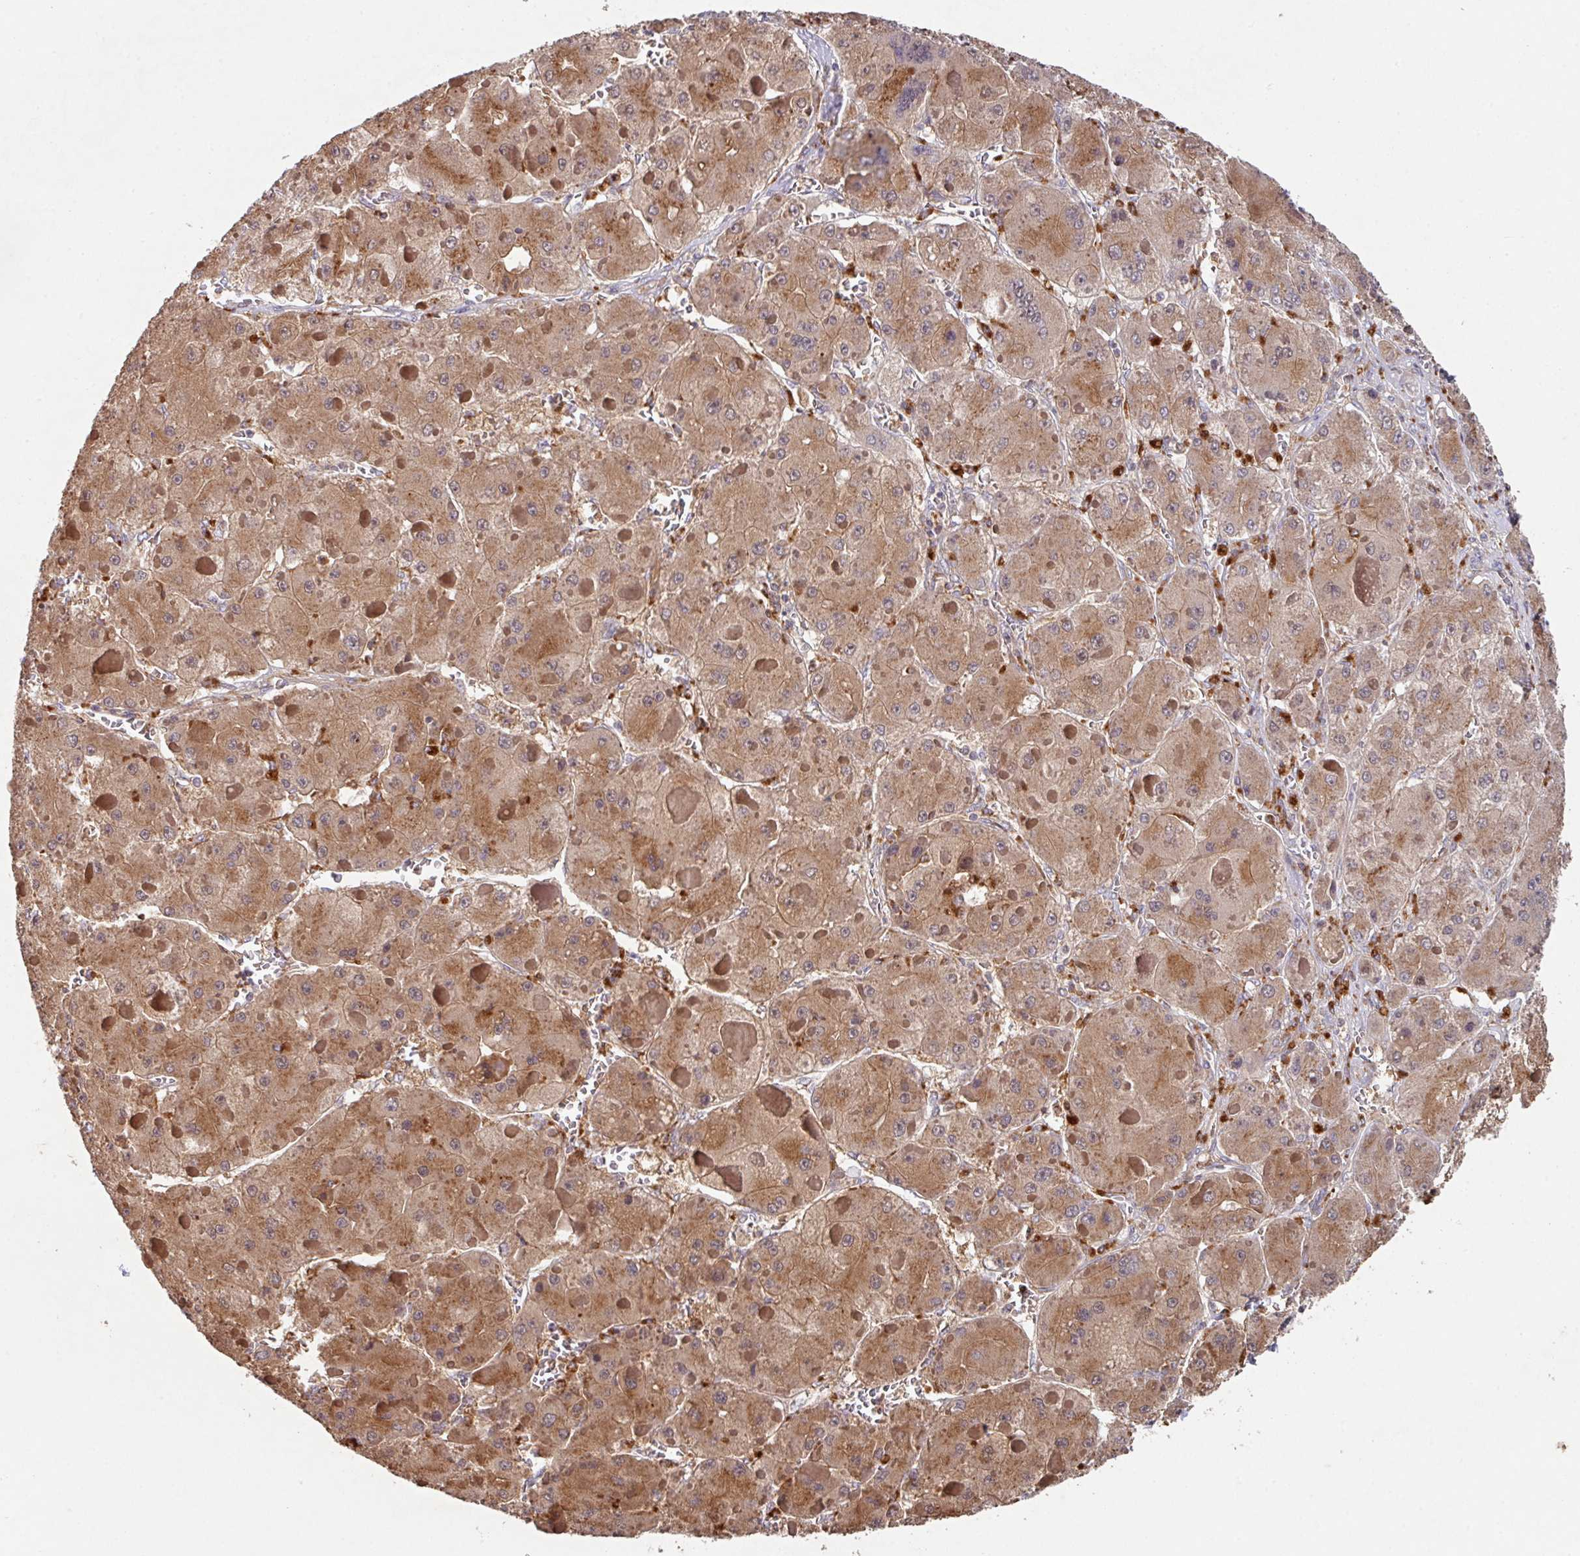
{"staining": {"intensity": "moderate", "quantity": ">75%", "location": "cytoplasmic/membranous"}, "tissue": "liver cancer", "cell_type": "Tumor cells", "image_type": "cancer", "snomed": [{"axis": "morphology", "description": "Carcinoma, Hepatocellular, NOS"}, {"axis": "topography", "description": "Liver"}], "caption": "A medium amount of moderate cytoplasmic/membranous staining is appreciated in approximately >75% of tumor cells in hepatocellular carcinoma (liver) tissue. (Brightfield microscopy of DAB IHC at high magnification).", "gene": "TRIM14", "patient": {"sex": "female", "age": 73}}